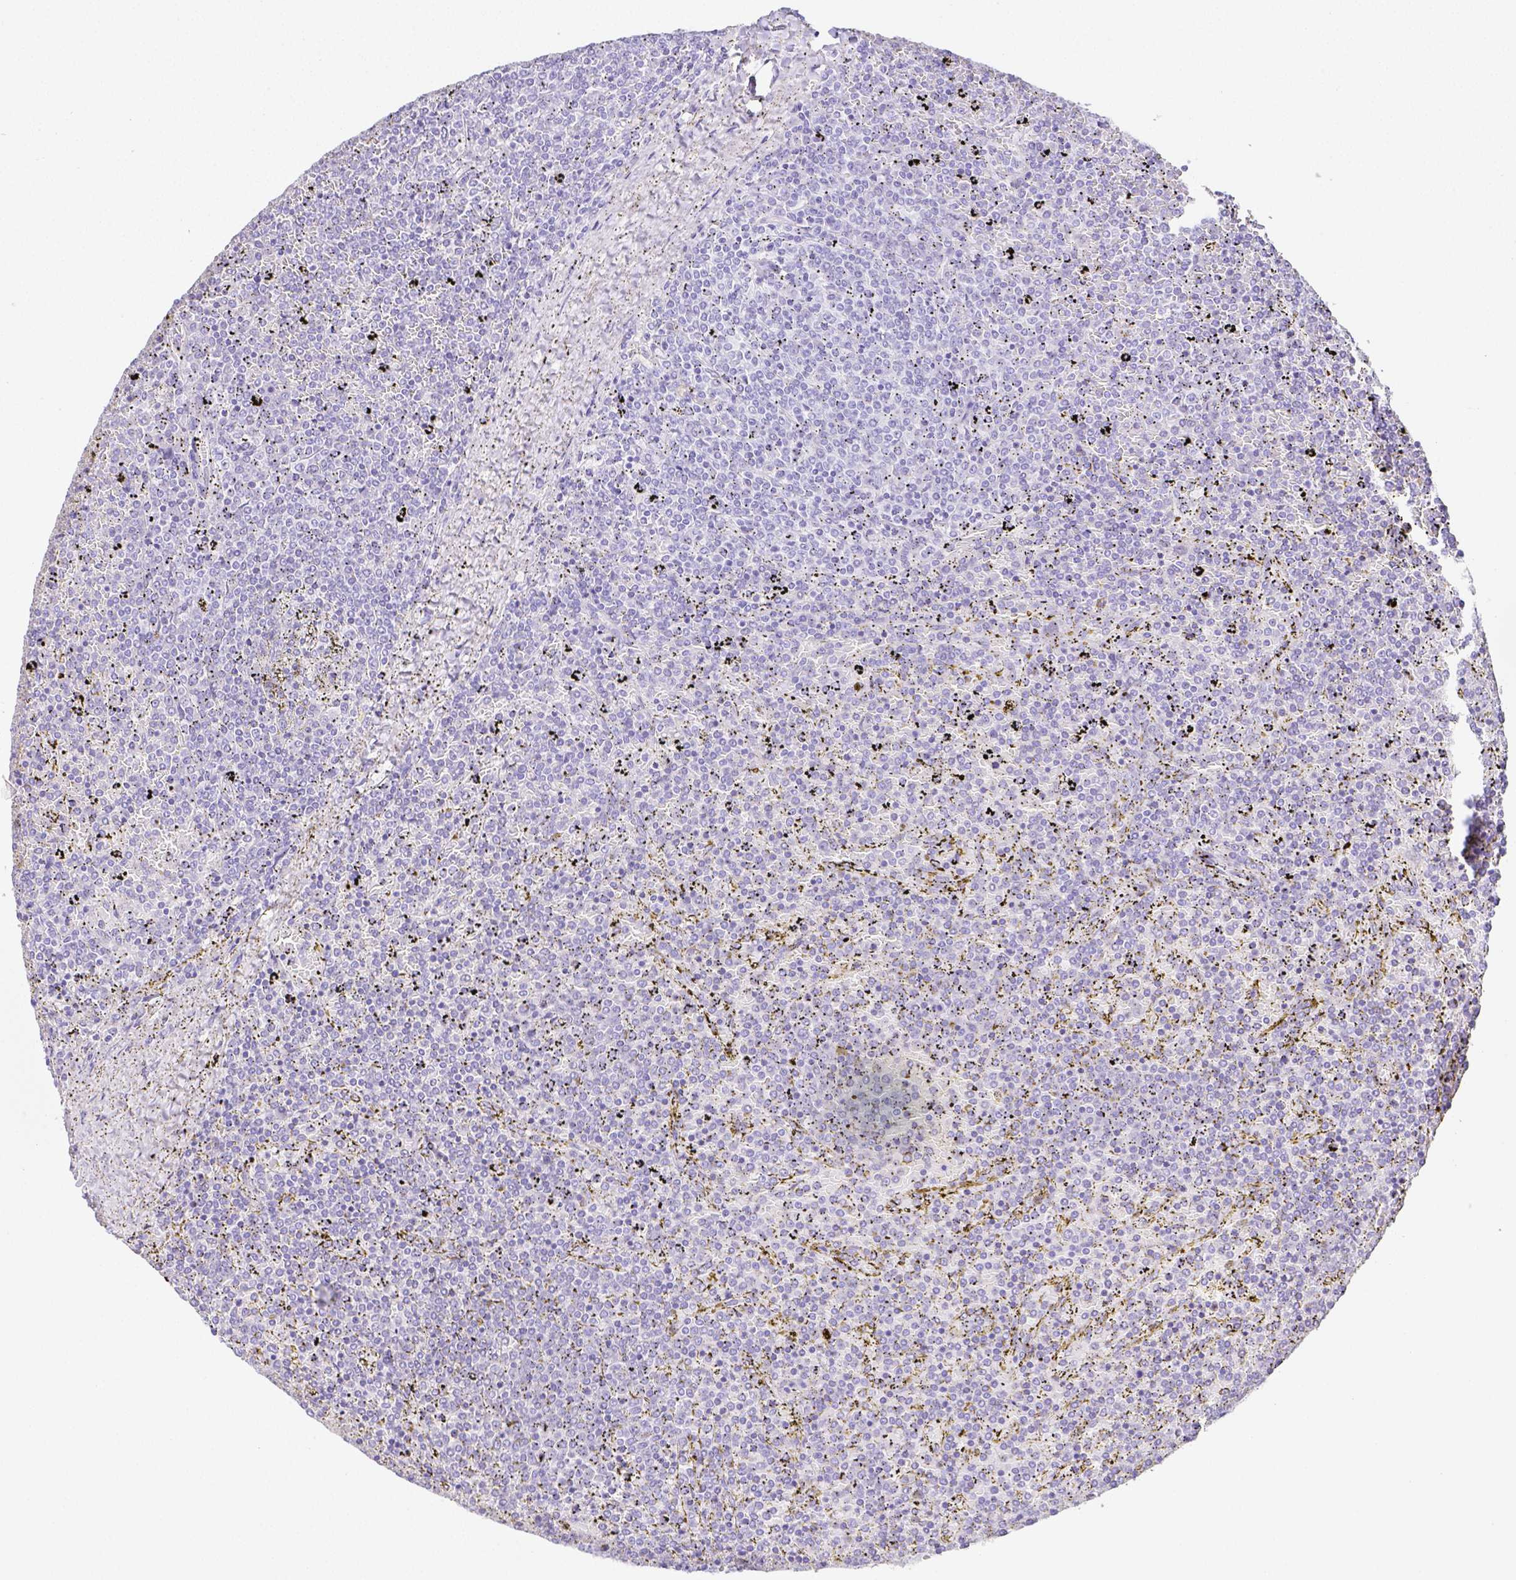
{"staining": {"intensity": "negative", "quantity": "none", "location": "none"}, "tissue": "lymphoma", "cell_type": "Tumor cells", "image_type": "cancer", "snomed": [{"axis": "morphology", "description": "Malignant lymphoma, non-Hodgkin's type, Low grade"}, {"axis": "topography", "description": "Spleen"}], "caption": "Photomicrograph shows no protein positivity in tumor cells of malignant lymphoma, non-Hodgkin's type (low-grade) tissue. (Brightfield microscopy of DAB (3,3'-diaminobenzidine) immunohistochemistry at high magnification).", "gene": "ARHGAP36", "patient": {"sex": "female", "age": 77}}